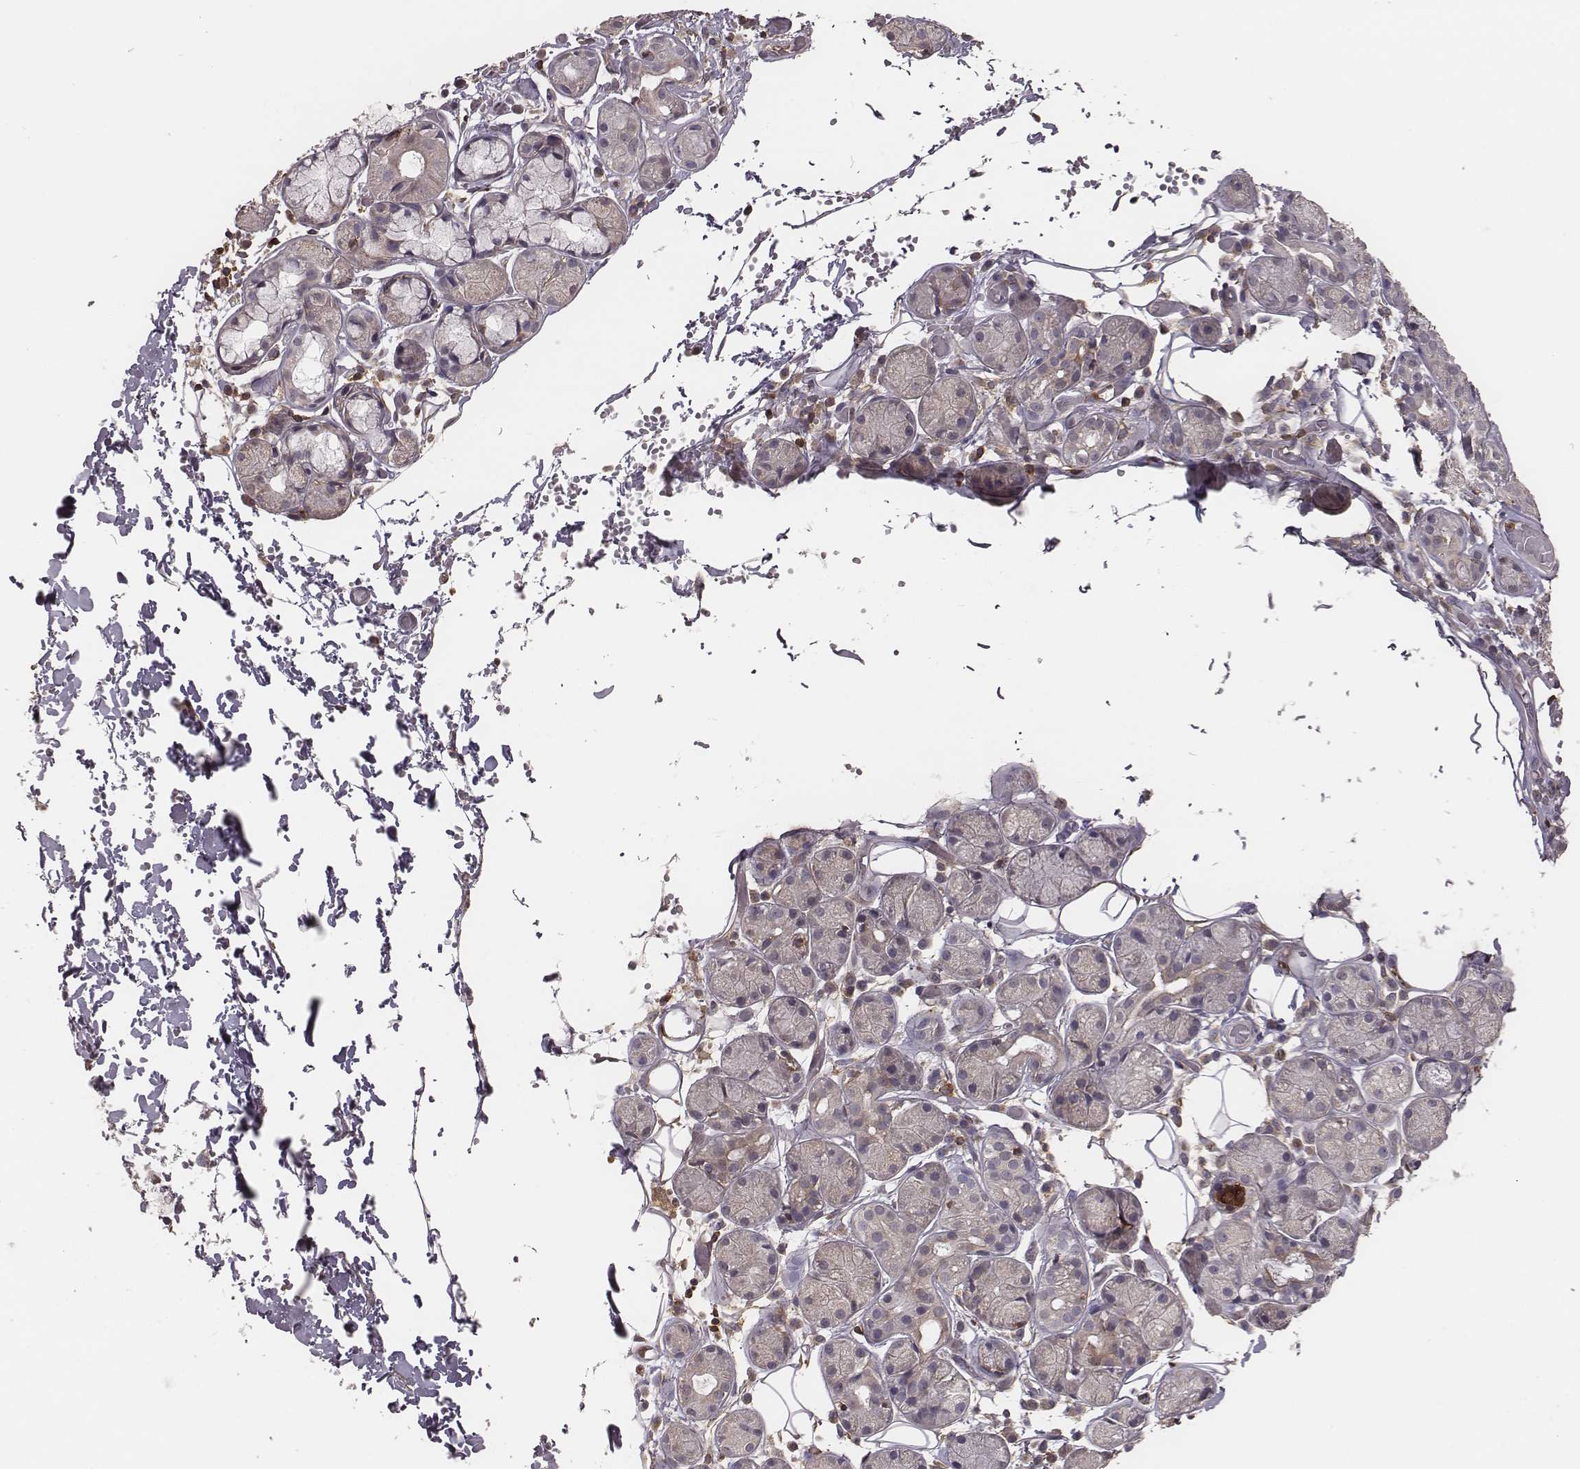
{"staining": {"intensity": "moderate", "quantity": "<25%", "location": "cytoplasmic/membranous"}, "tissue": "salivary gland", "cell_type": "Glandular cells", "image_type": "normal", "snomed": [{"axis": "morphology", "description": "Normal tissue, NOS"}, {"axis": "topography", "description": "Salivary gland"}, {"axis": "topography", "description": "Peripheral nerve tissue"}], "caption": "Normal salivary gland reveals moderate cytoplasmic/membranous staining in about <25% of glandular cells.", "gene": "PILRA", "patient": {"sex": "male", "age": 71}}